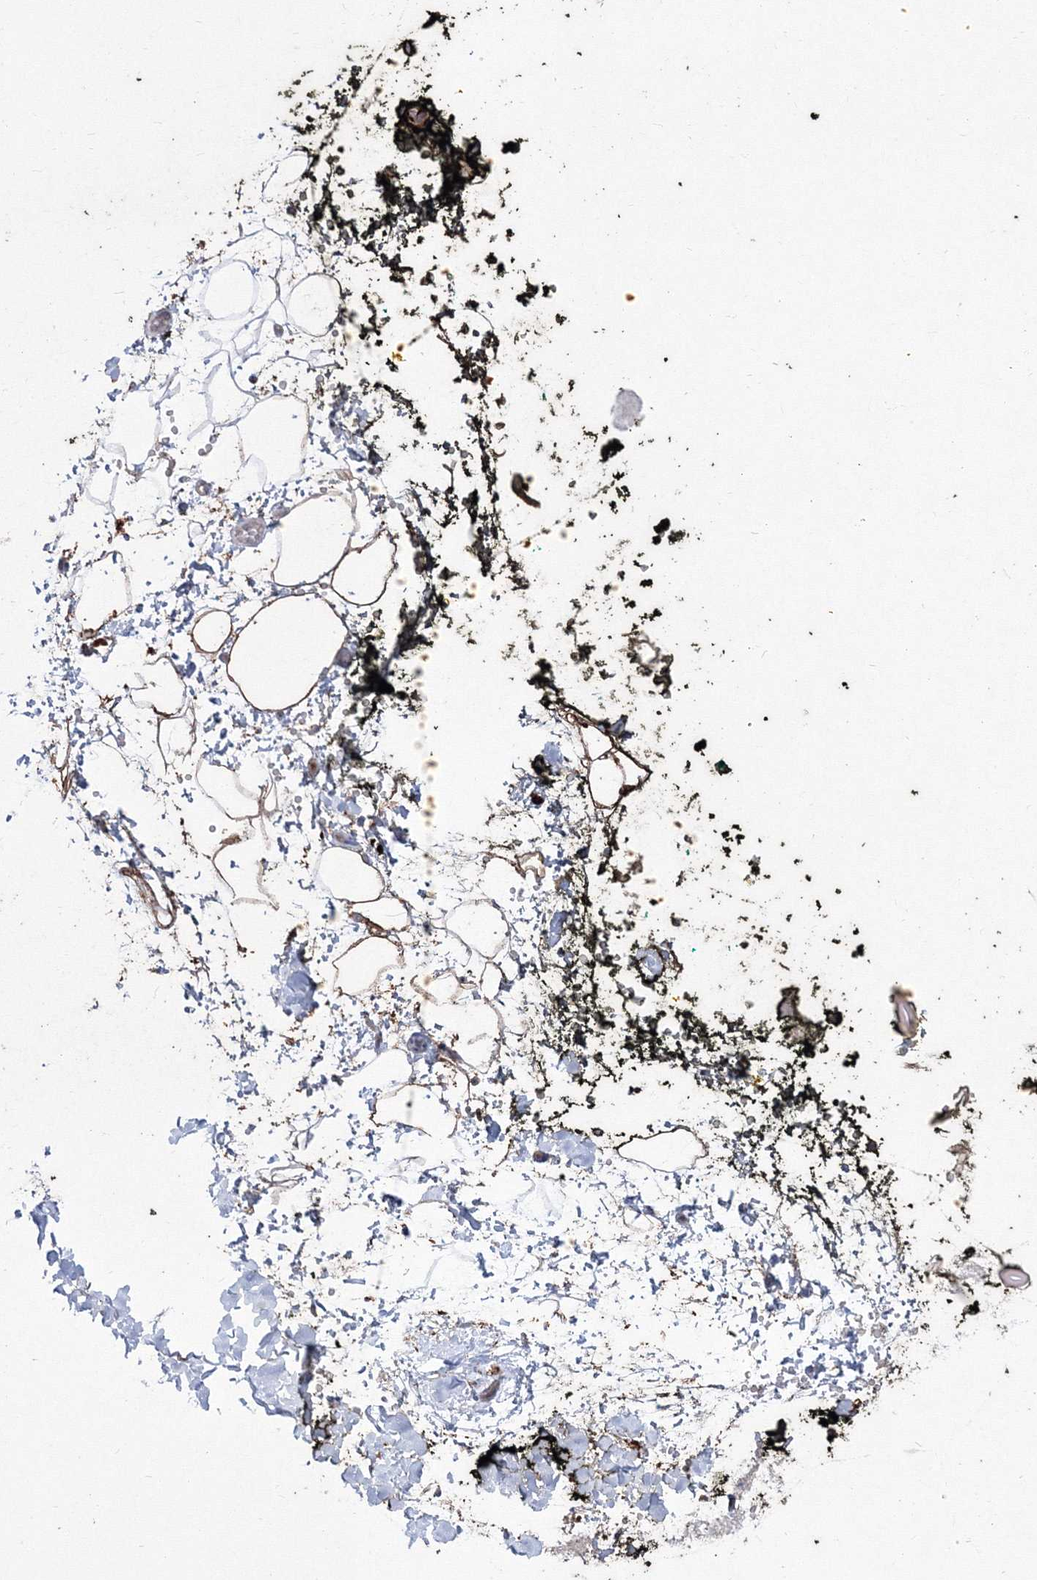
{"staining": {"intensity": "negative", "quantity": "none", "location": "none"}, "tissue": "adipose tissue", "cell_type": "Adipocytes", "image_type": "normal", "snomed": [{"axis": "morphology", "description": "Normal tissue, NOS"}, {"axis": "morphology", "description": "Adenocarcinoma, NOS"}, {"axis": "topography", "description": "Pancreas"}, {"axis": "topography", "description": "Peripheral nerve tissue"}], "caption": "DAB immunohistochemical staining of unremarkable adipose tissue reveals no significant positivity in adipocytes.", "gene": "HYAL2", "patient": {"sex": "male", "age": 59}}